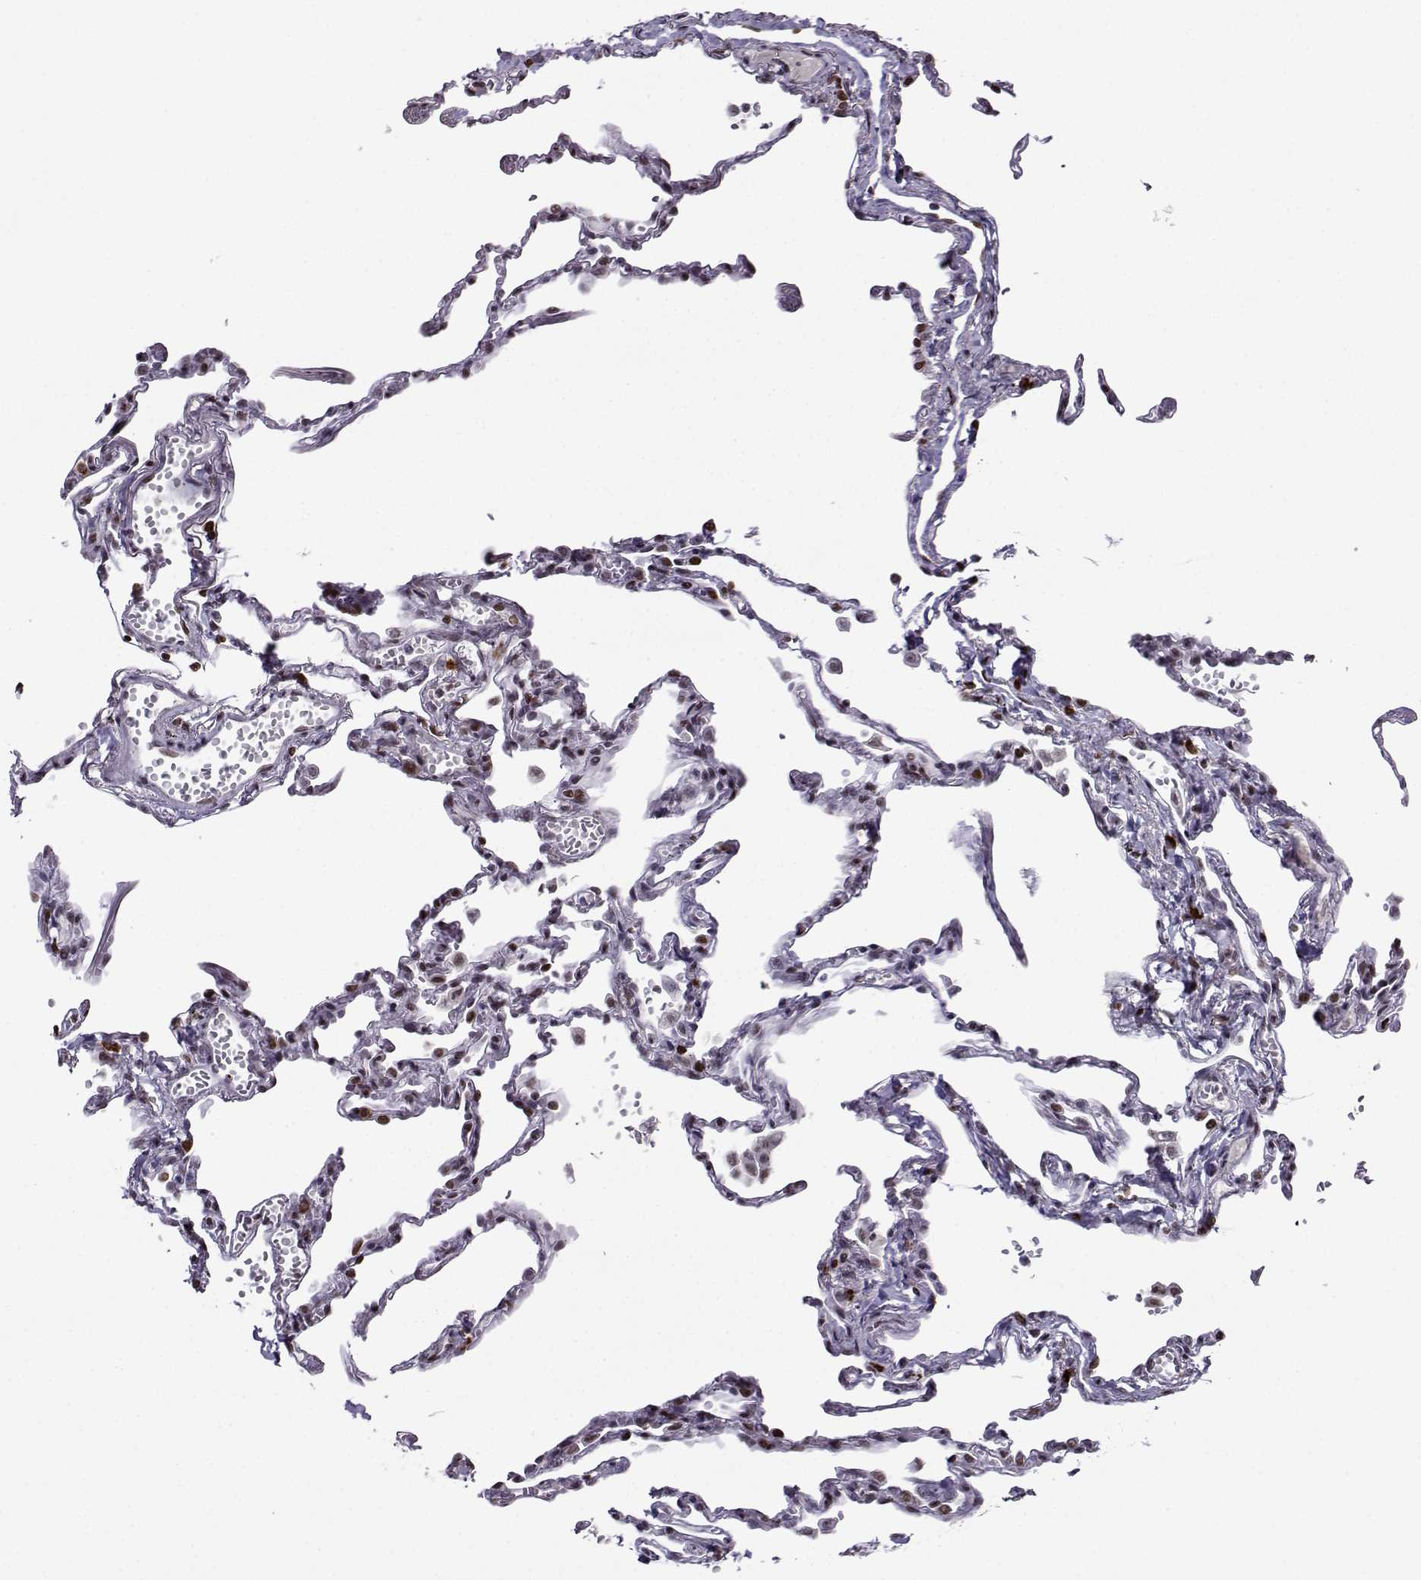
{"staining": {"intensity": "strong", "quantity": "<25%", "location": "nuclear"}, "tissue": "lung", "cell_type": "Alveolar cells", "image_type": "normal", "snomed": [{"axis": "morphology", "description": "Normal tissue, NOS"}, {"axis": "topography", "description": "Lung"}], "caption": "A brown stain shows strong nuclear positivity of a protein in alveolar cells of benign human lung. (DAB (3,3'-diaminobenzidine) IHC, brown staining for protein, blue staining for nuclei).", "gene": "ZNF19", "patient": {"sex": "male", "age": 78}}